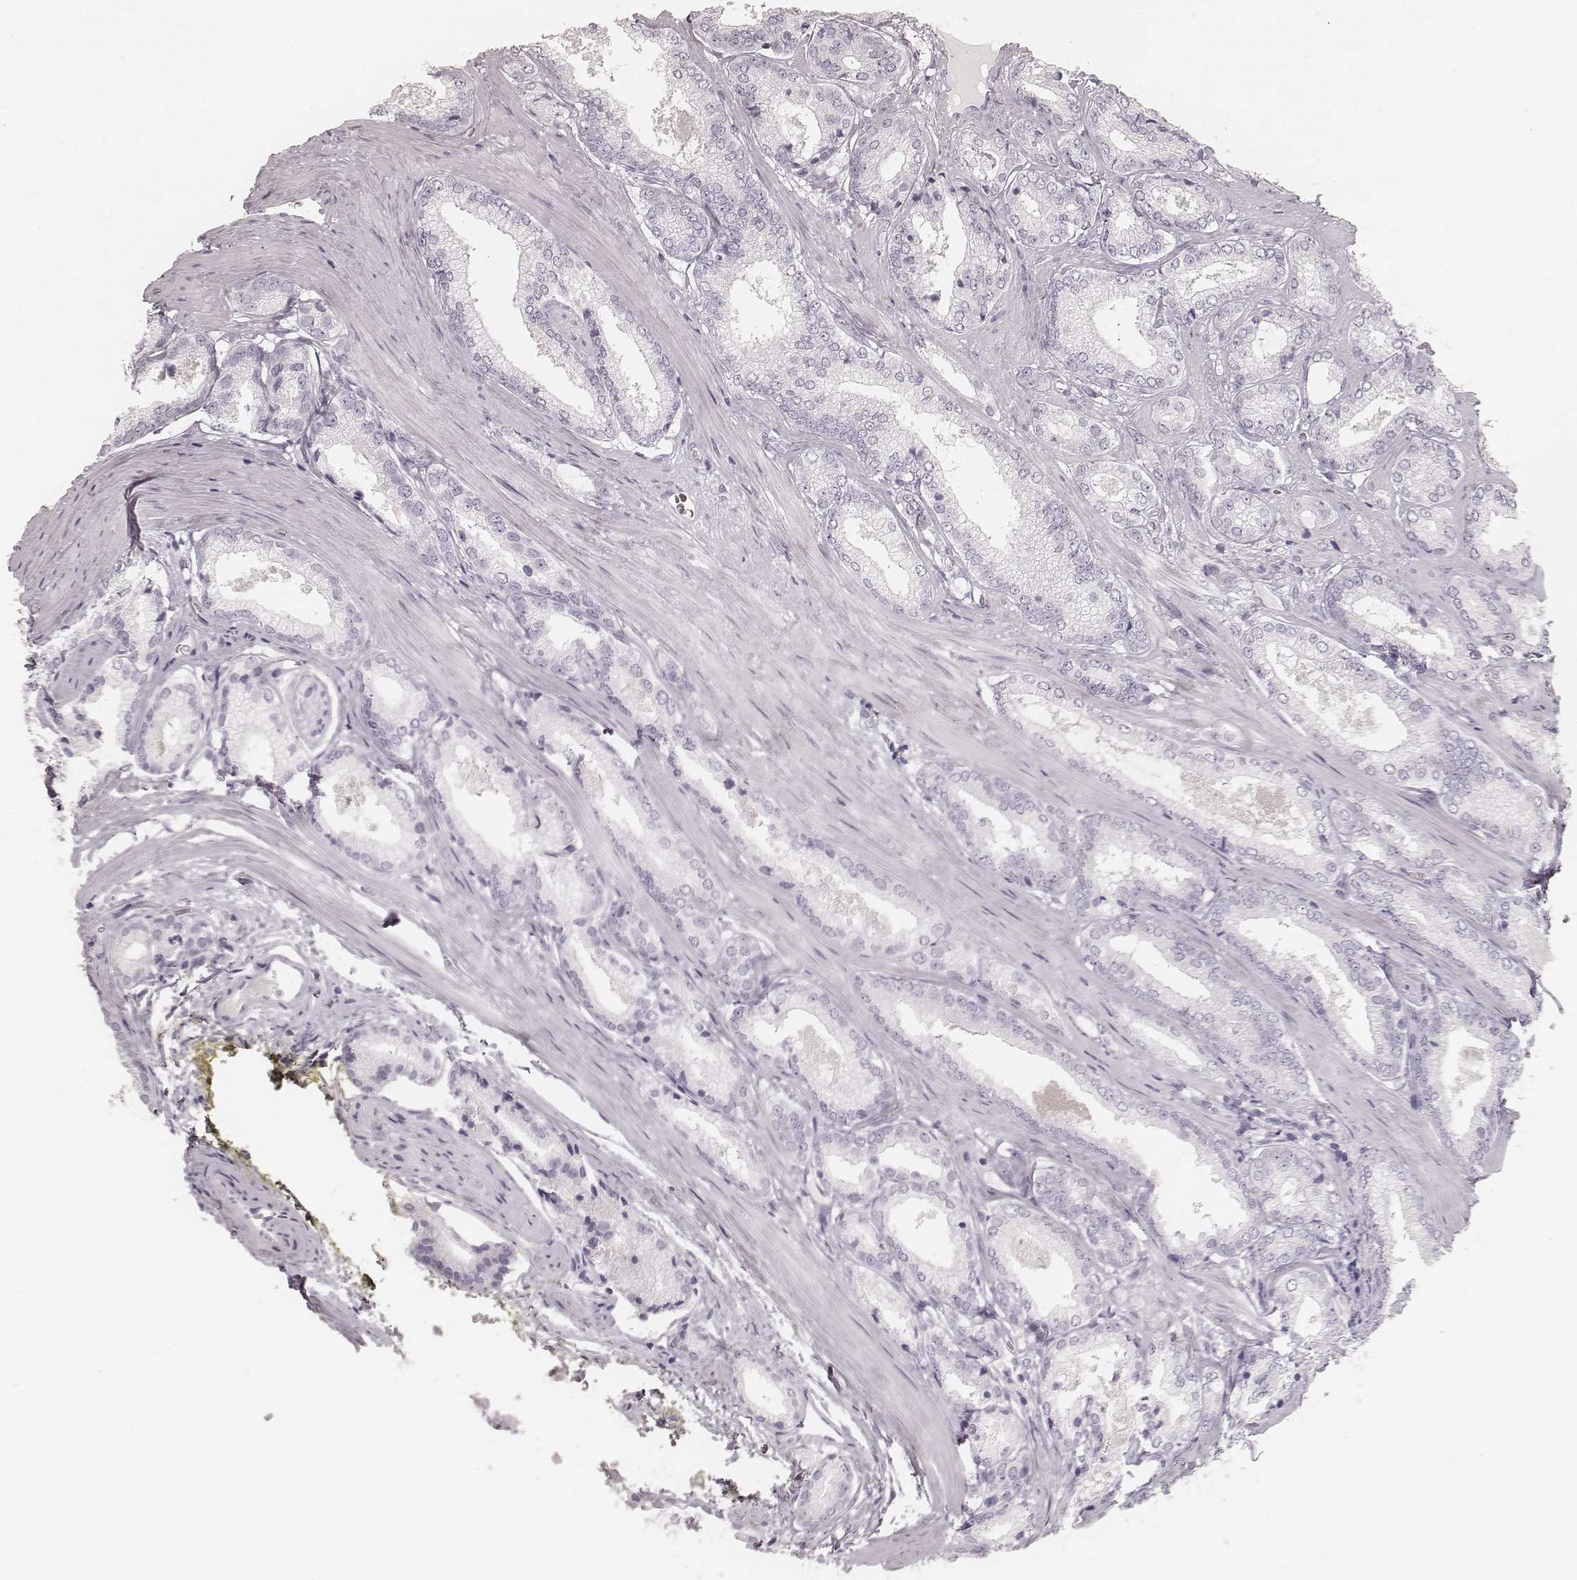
{"staining": {"intensity": "negative", "quantity": "none", "location": "none"}, "tissue": "prostate cancer", "cell_type": "Tumor cells", "image_type": "cancer", "snomed": [{"axis": "morphology", "description": "Adenocarcinoma, Low grade"}, {"axis": "topography", "description": "Prostate"}], "caption": "High power microscopy histopathology image of an IHC histopathology image of prostate cancer (low-grade adenocarcinoma), revealing no significant expression in tumor cells.", "gene": "KRT72", "patient": {"sex": "male", "age": 56}}